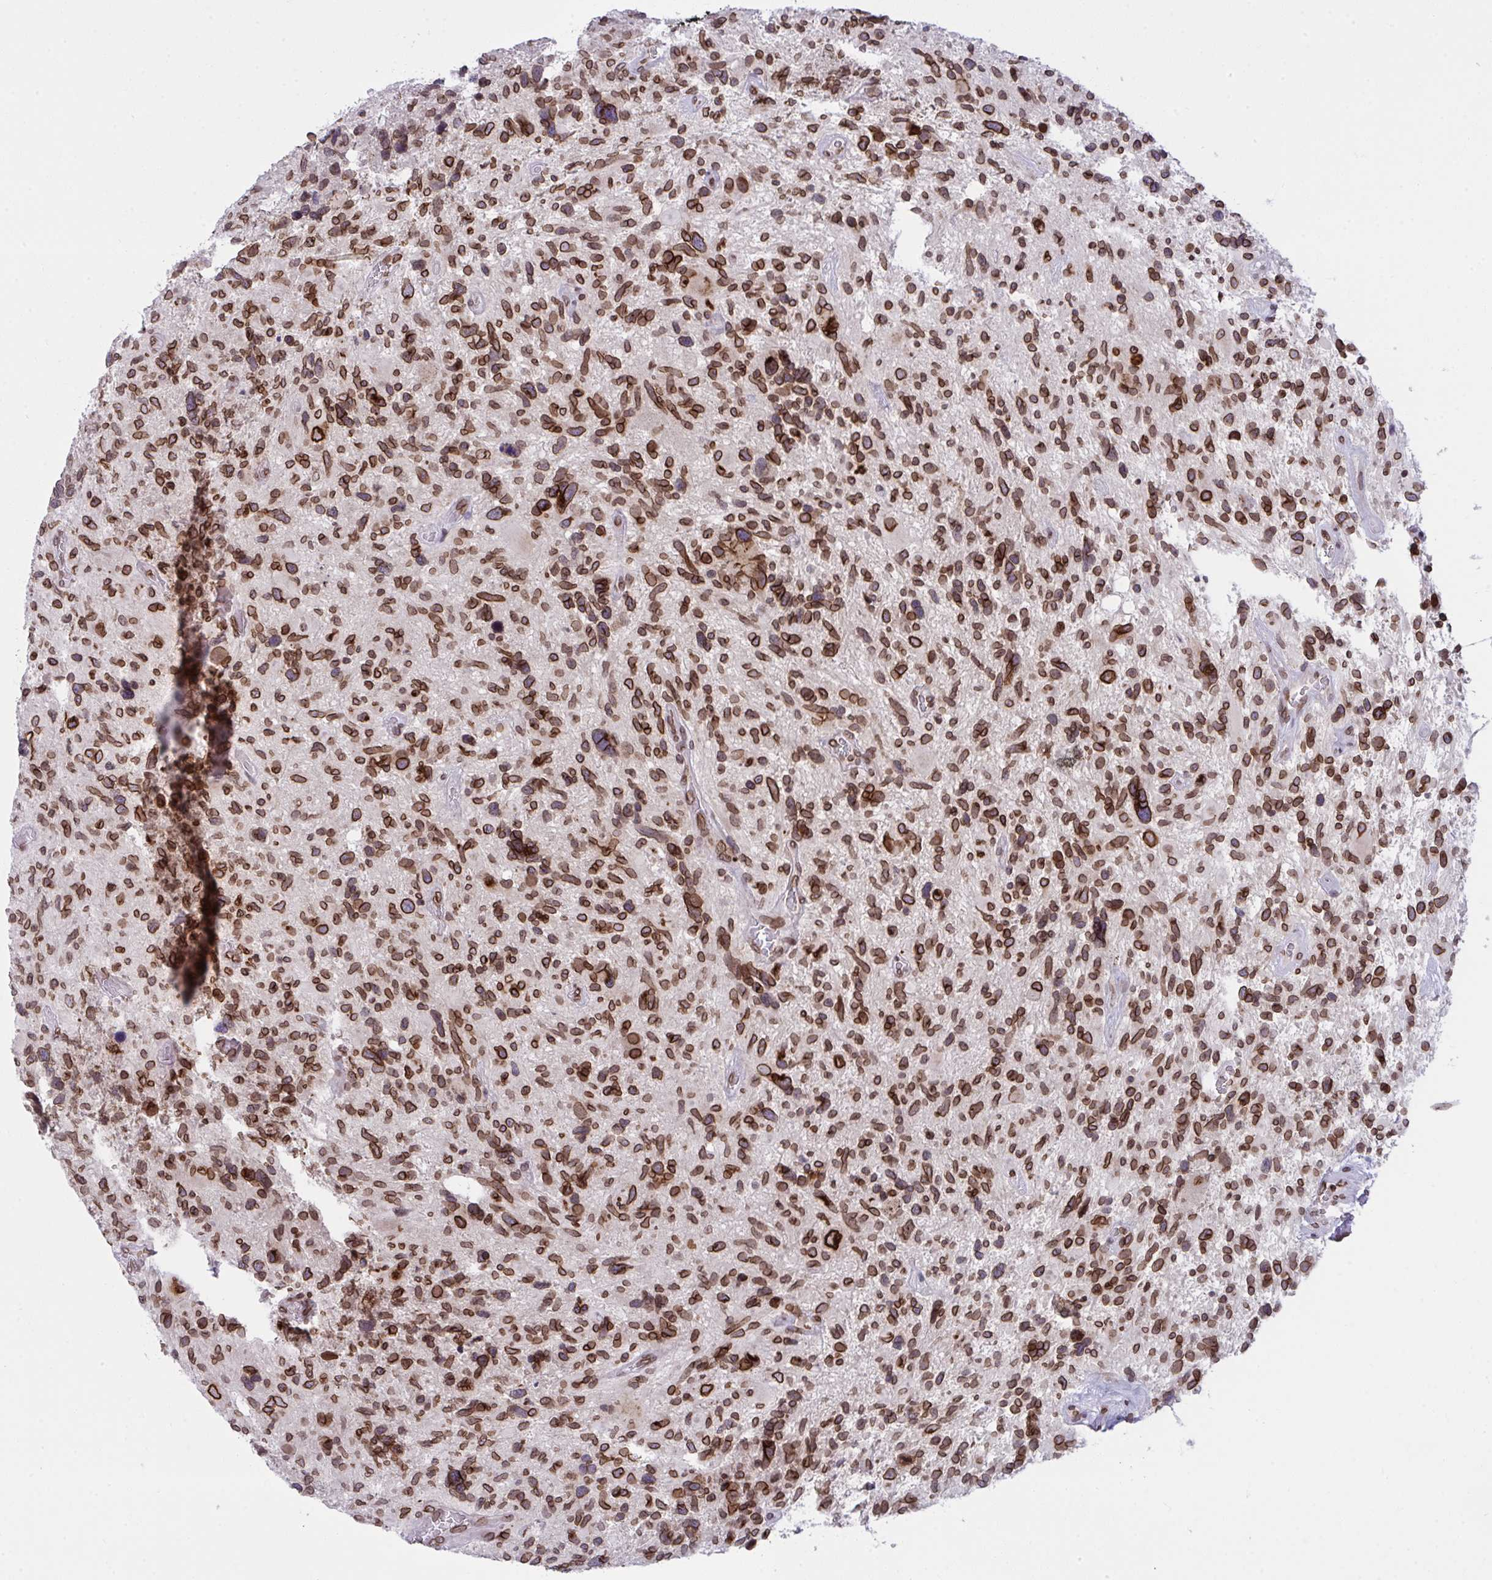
{"staining": {"intensity": "strong", "quantity": ">75%", "location": "cytoplasmic/membranous,nuclear"}, "tissue": "glioma", "cell_type": "Tumor cells", "image_type": "cancer", "snomed": [{"axis": "morphology", "description": "Glioma, malignant, High grade"}, {"axis": "topography", "description": "Brain"}], "caption": "Immunohistochemical staining of high-grade glioma (malignant) reveals high levels of strong cytoplasmic/membranous and nuclear protein staining in about >75% of tumor cells. (DAB (3,3'-diaminobenzidine) = brown stain, brightfield microscopy at high magnification).", "gene": "RANBP2", "patient": {"sex": "male", "age": 49}}